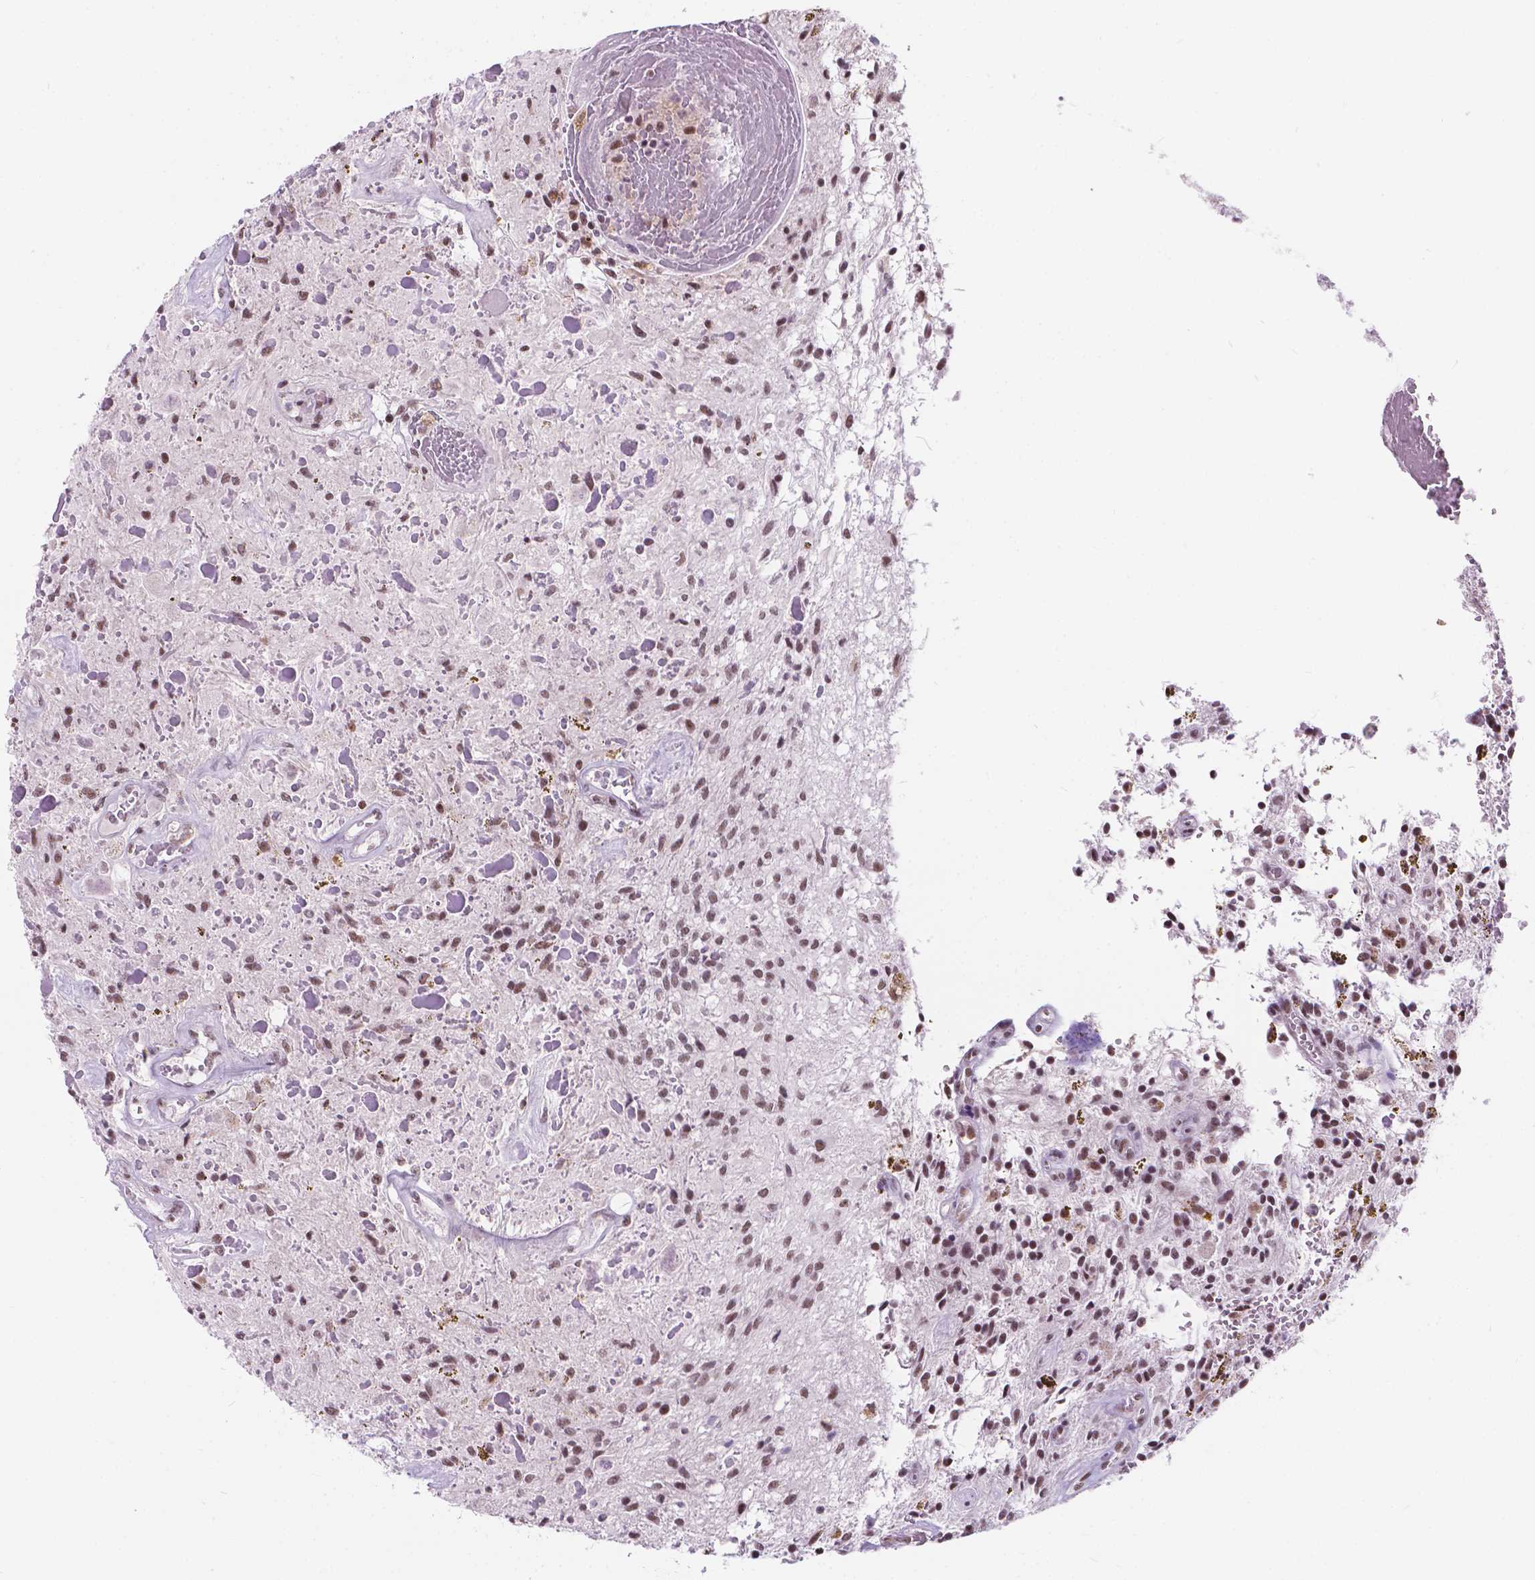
{"staining": {"intensity": "moderate", "quantity": "25%-75%", "location": "nuclear"}, "tissue": "glioma", "cell_type": "Tumor cells", "image_type": "cancer", "snomed": [{"axis": "morphology", "description": "Glioma, malignant, Low grade"}, {"axis": "topography", "description": "Cerebellum"}], "caption": "The histopathology image reveals immunohistochemical staining of malignant glioma (low-grade). There is moderate nuclear positivity is identified in approximately 25%-75% of tumor cells.", "gene": "BCAS2", "patient": {"sex": "female", "age": 14}}